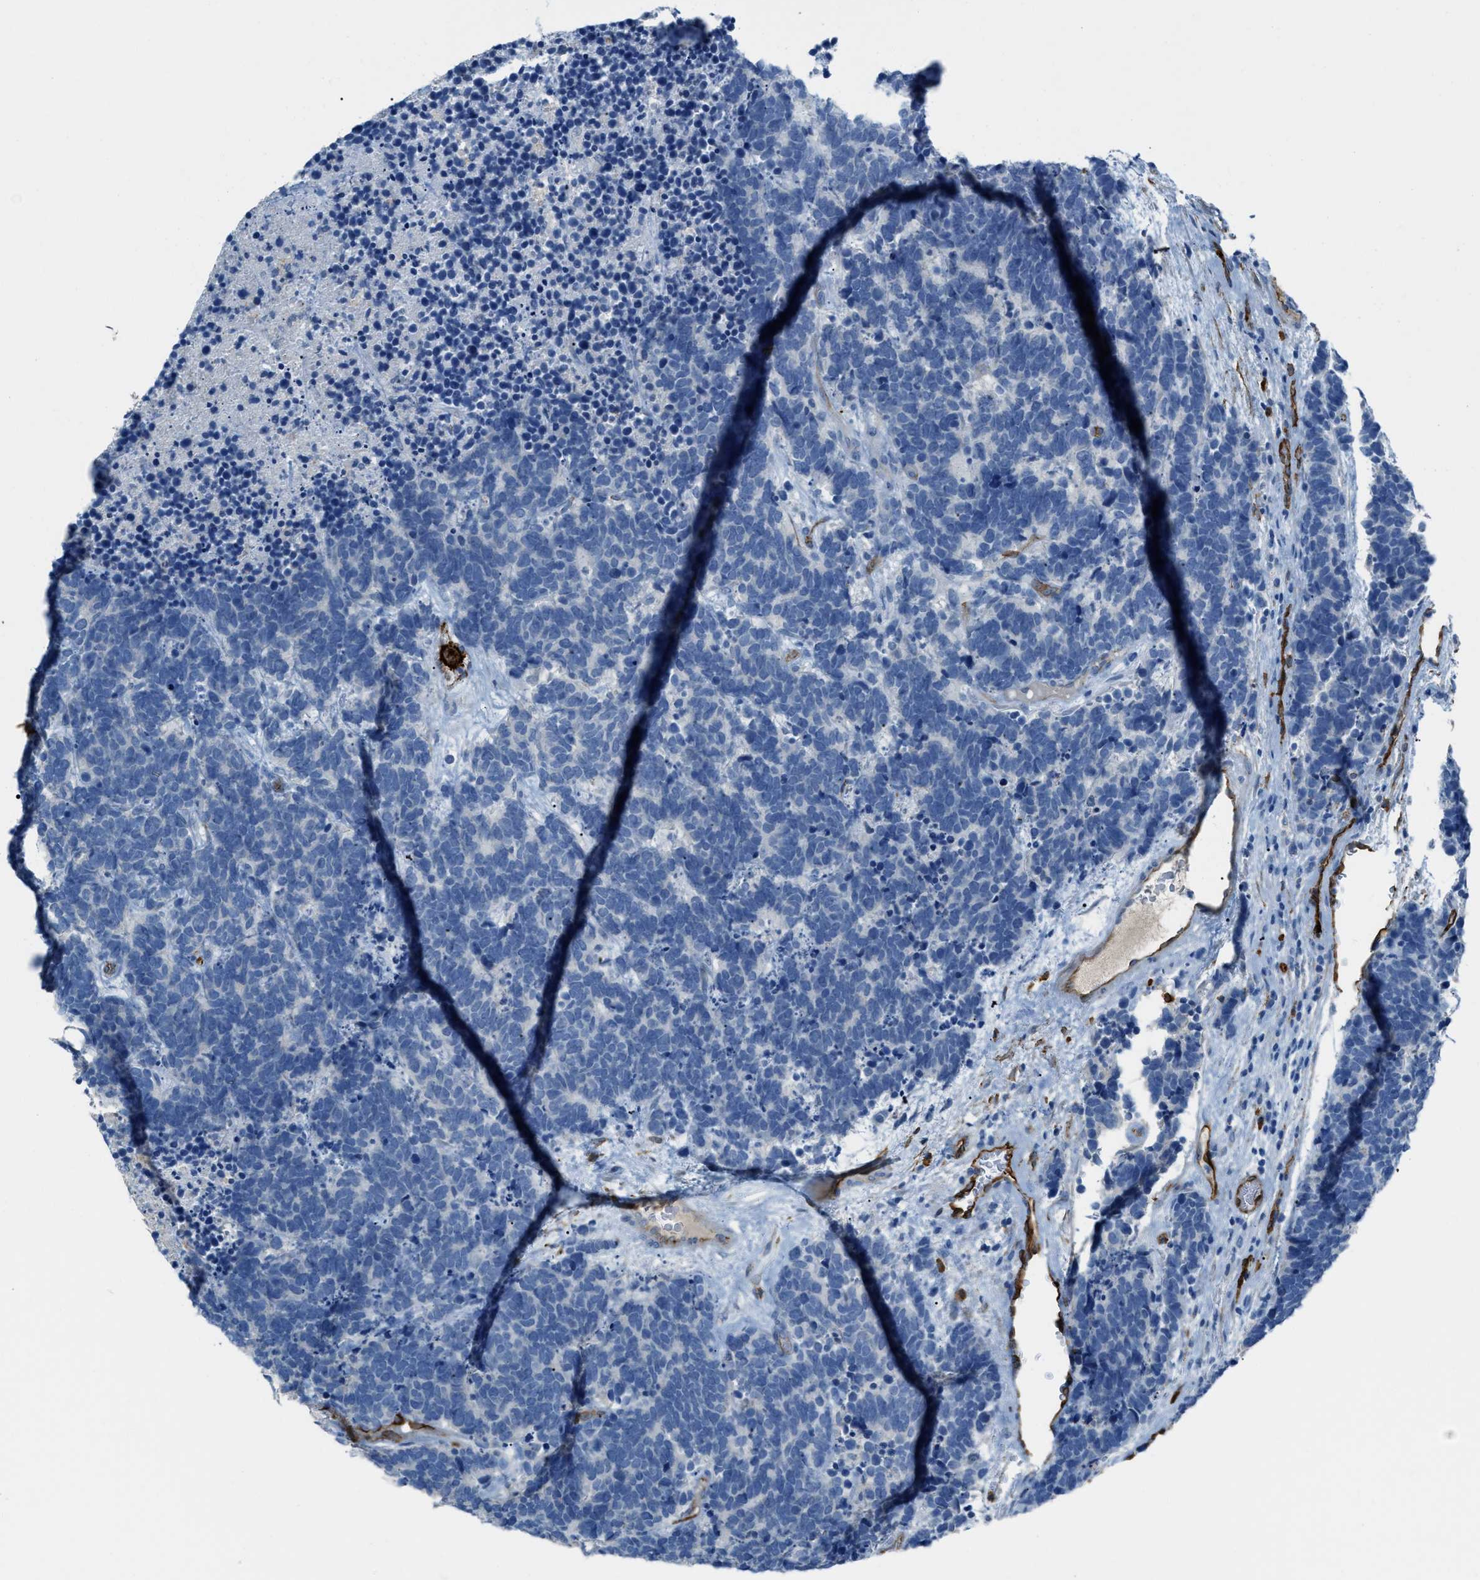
{"staining": {"intensity": "negative", "quantity": "none", "location": "none"}, "tissue": "carcinoid", "cell_type": "Tumor cells", "image_type": "cancer", "snomed": [{"axis": "morphology", "description": "Carcinoma, NOS"}, {"axis": "morphology", "description": "Carcinoid, malignant, NOS"}, {"axis": "topography", "description": "Urinary bladder"}], "caption": "Tumor cells show no significant protein expression in carcinoma. (DAB immunohistochemistry with hematoxylin counter stain).", "gene": "SLC22A15", "patient": {"sex": "male", "age": 57}}